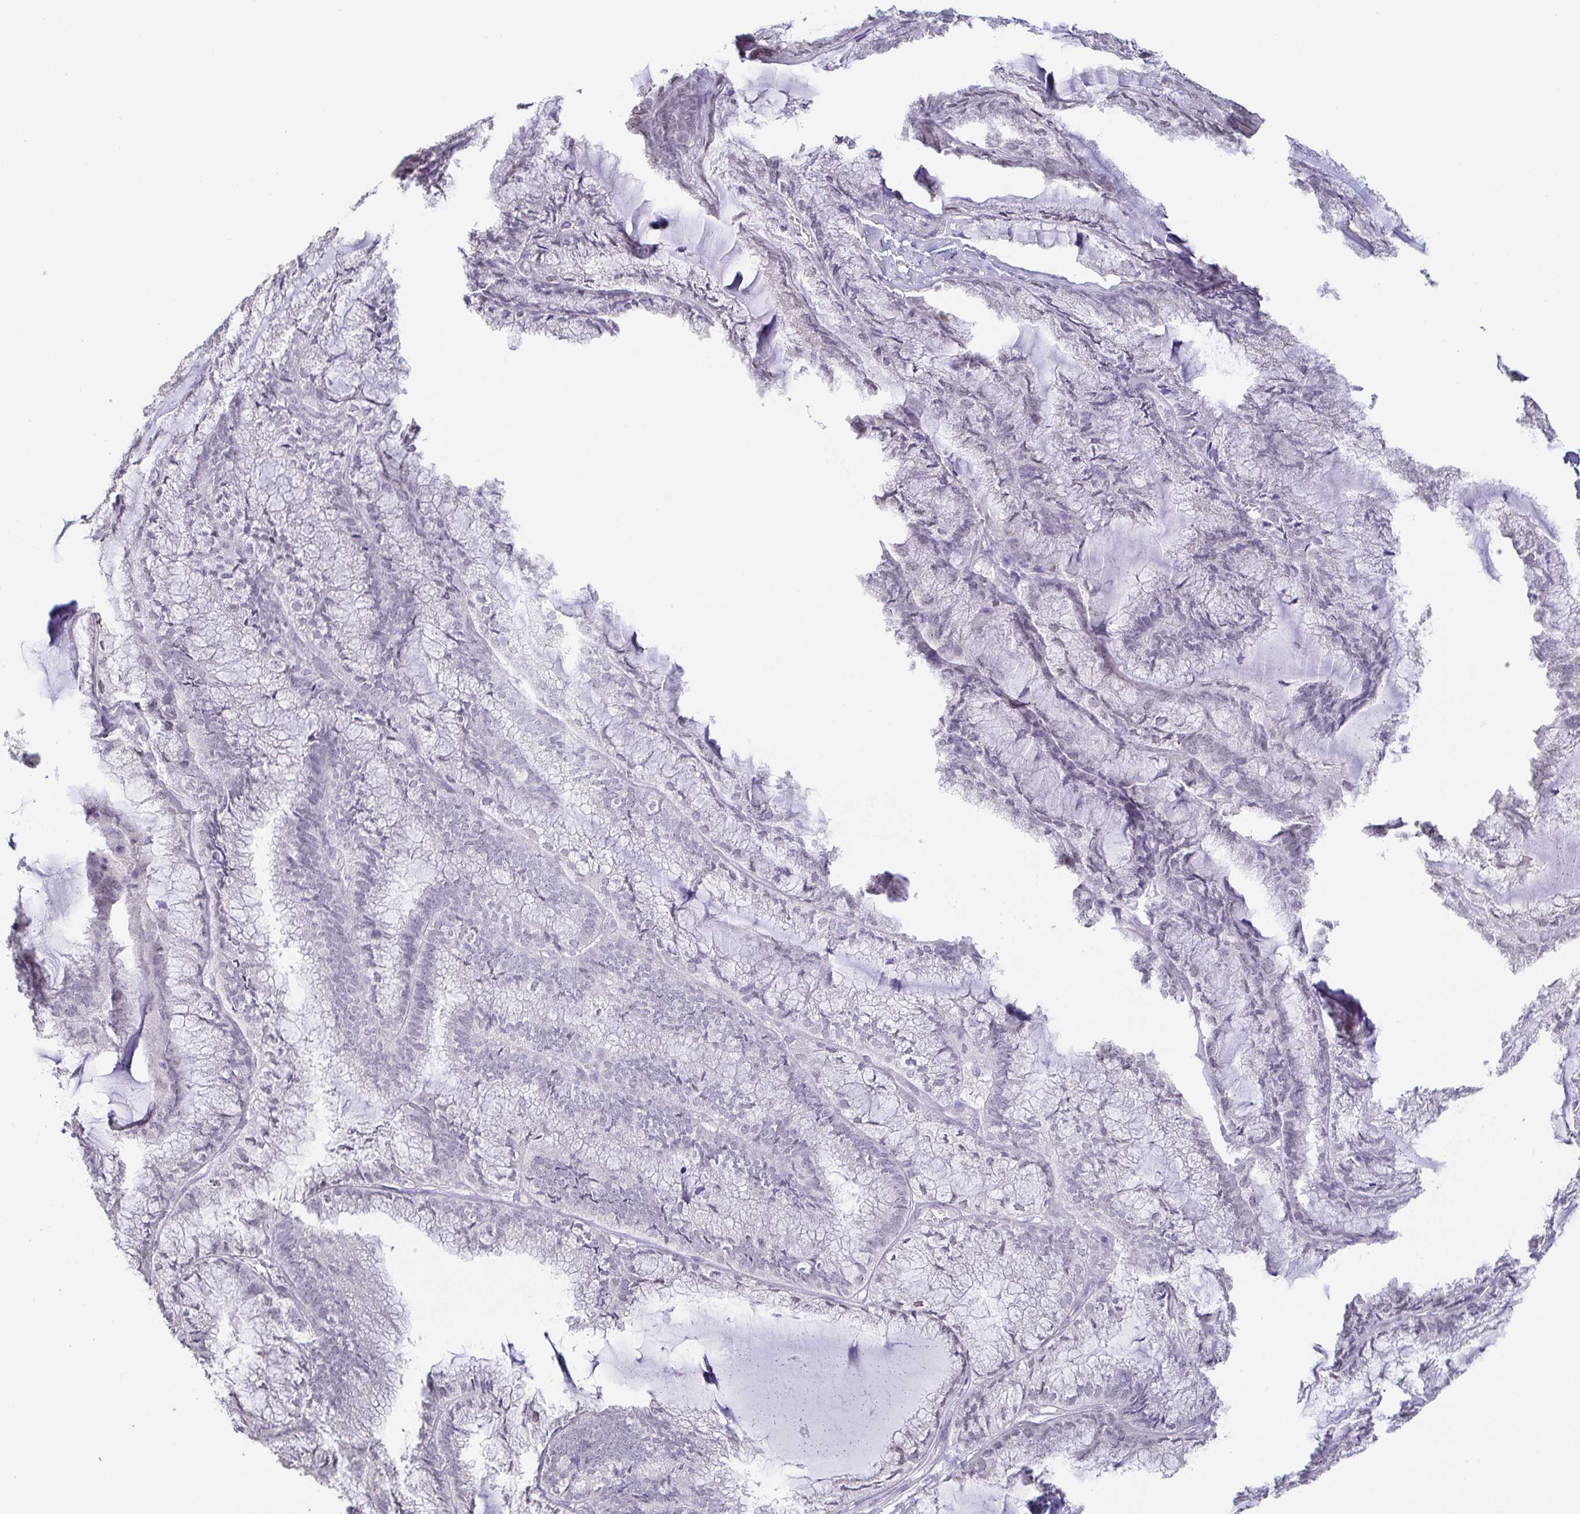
{"staining": {"intensity": "negative", "quantity": "none", "location": "none"}, "tissue": "endometrial cancer", "cell_type": "Tumor cells", "image_type": "cancer", "snomed": [{"axis": "morphology", "description": "Carcinoma, NOS"}, {"axis": "topography", "description": "Endometrium"}], "caption": "Immunohistochemistry micrograph of carcinoma (endometrial) stained for a protein (brown), which displays no staining in tumor cells. The staining was performed using DAB to visualize the protein expression in brown, while the nuclei were stained in blue with hematoxylin (Magnification: 20x).", "gene": "NEFH", "patient": {"sex": "female", "age": 62}}